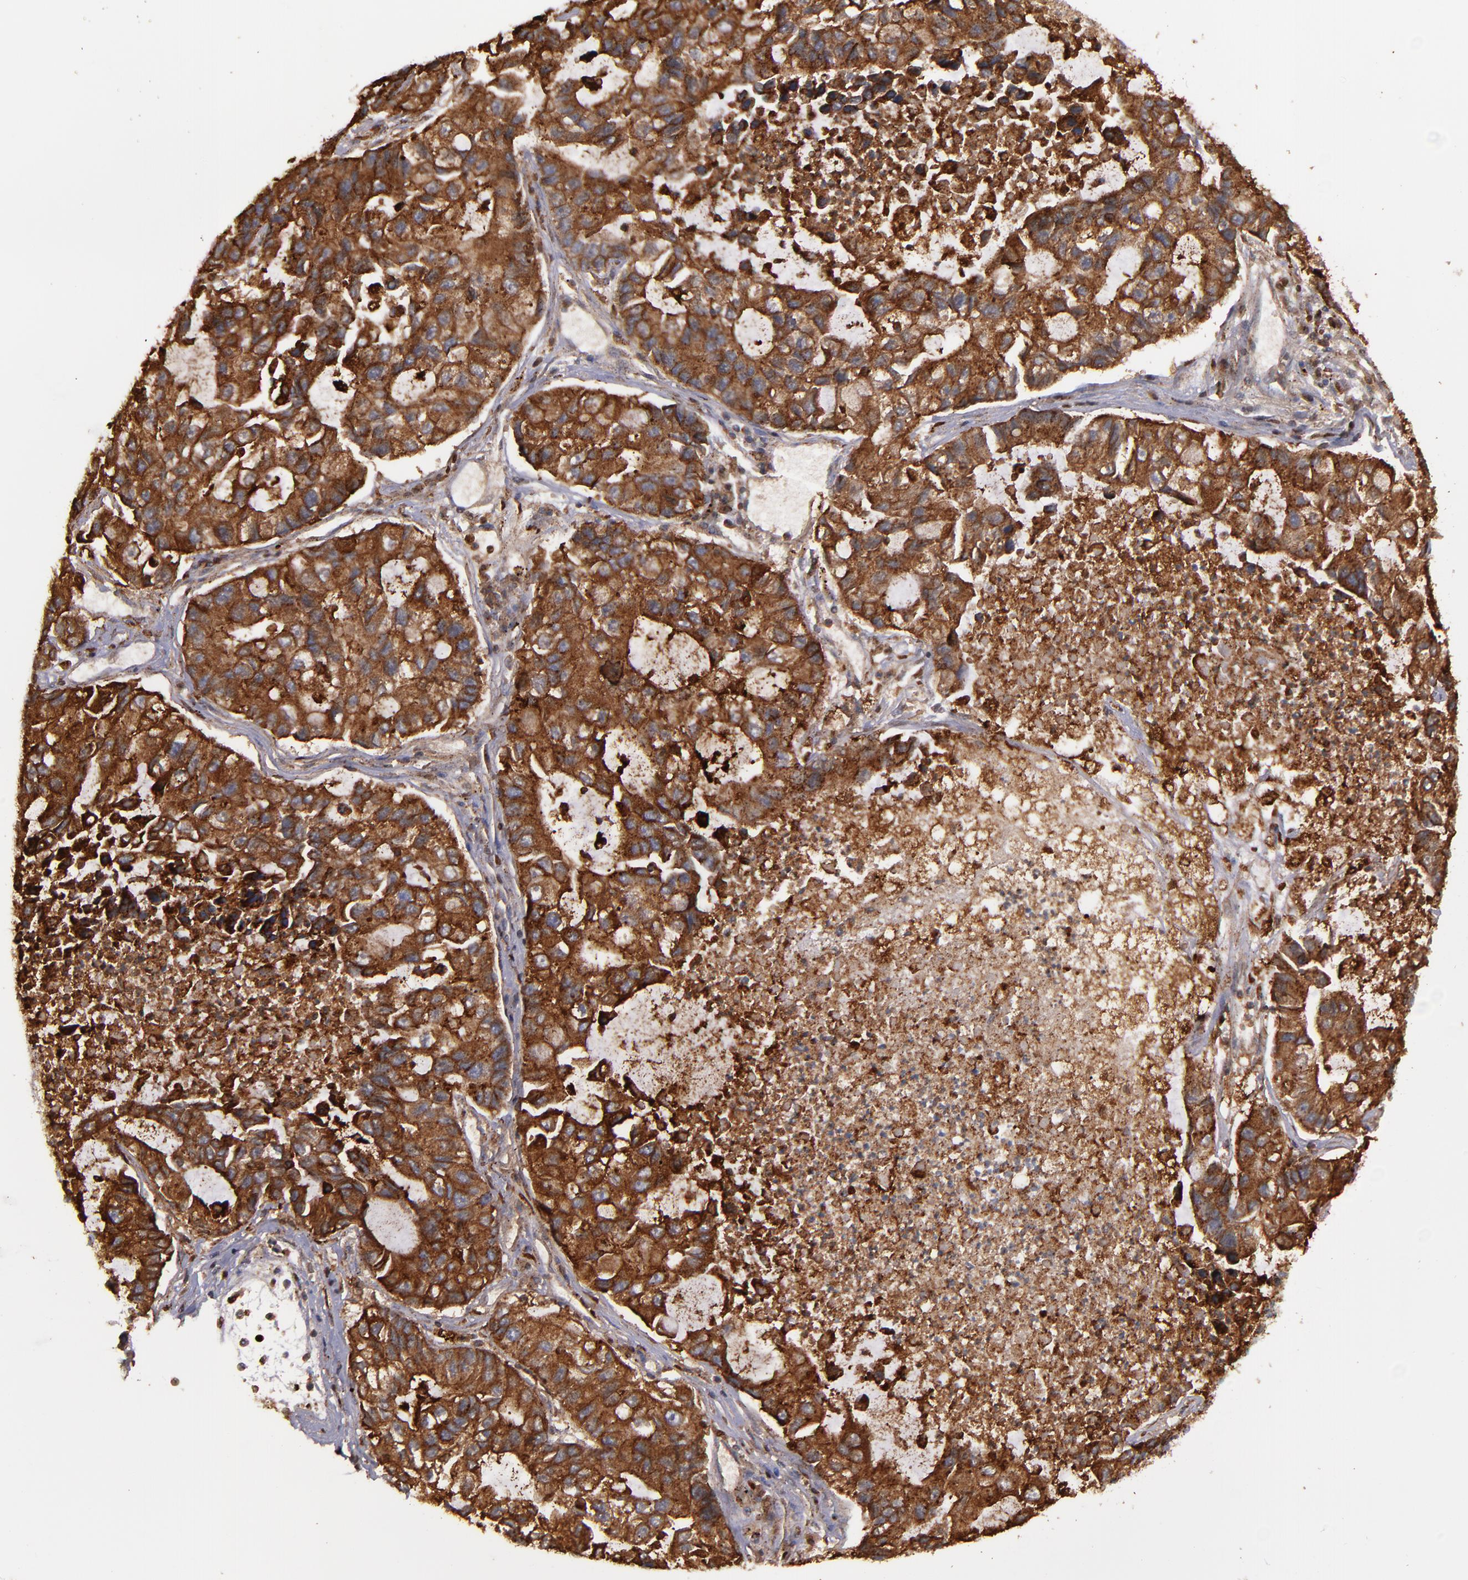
{"staining": {"intensity": "strong", "quantity": ">75%", "location": "cytoplasmic/membranous"}, "tissue": "lung cancer", "cell_type": "Tumor cells", "image_type": "cancer", "snomed": [{"axis": "morphology", "description": "Adenocarcinoma, NOS"}, {"axis": "topography", "description": "Lung"}], "caption": "Approximately >75% of tumor cells in human lung cancer (adenocarcinoma) exhibit strong cytoplasmic/membranous protein staining as visualized by brown immunohistochemical staining.", "gene": "SYP", "patient": {"sex": "female", "age": 51}}